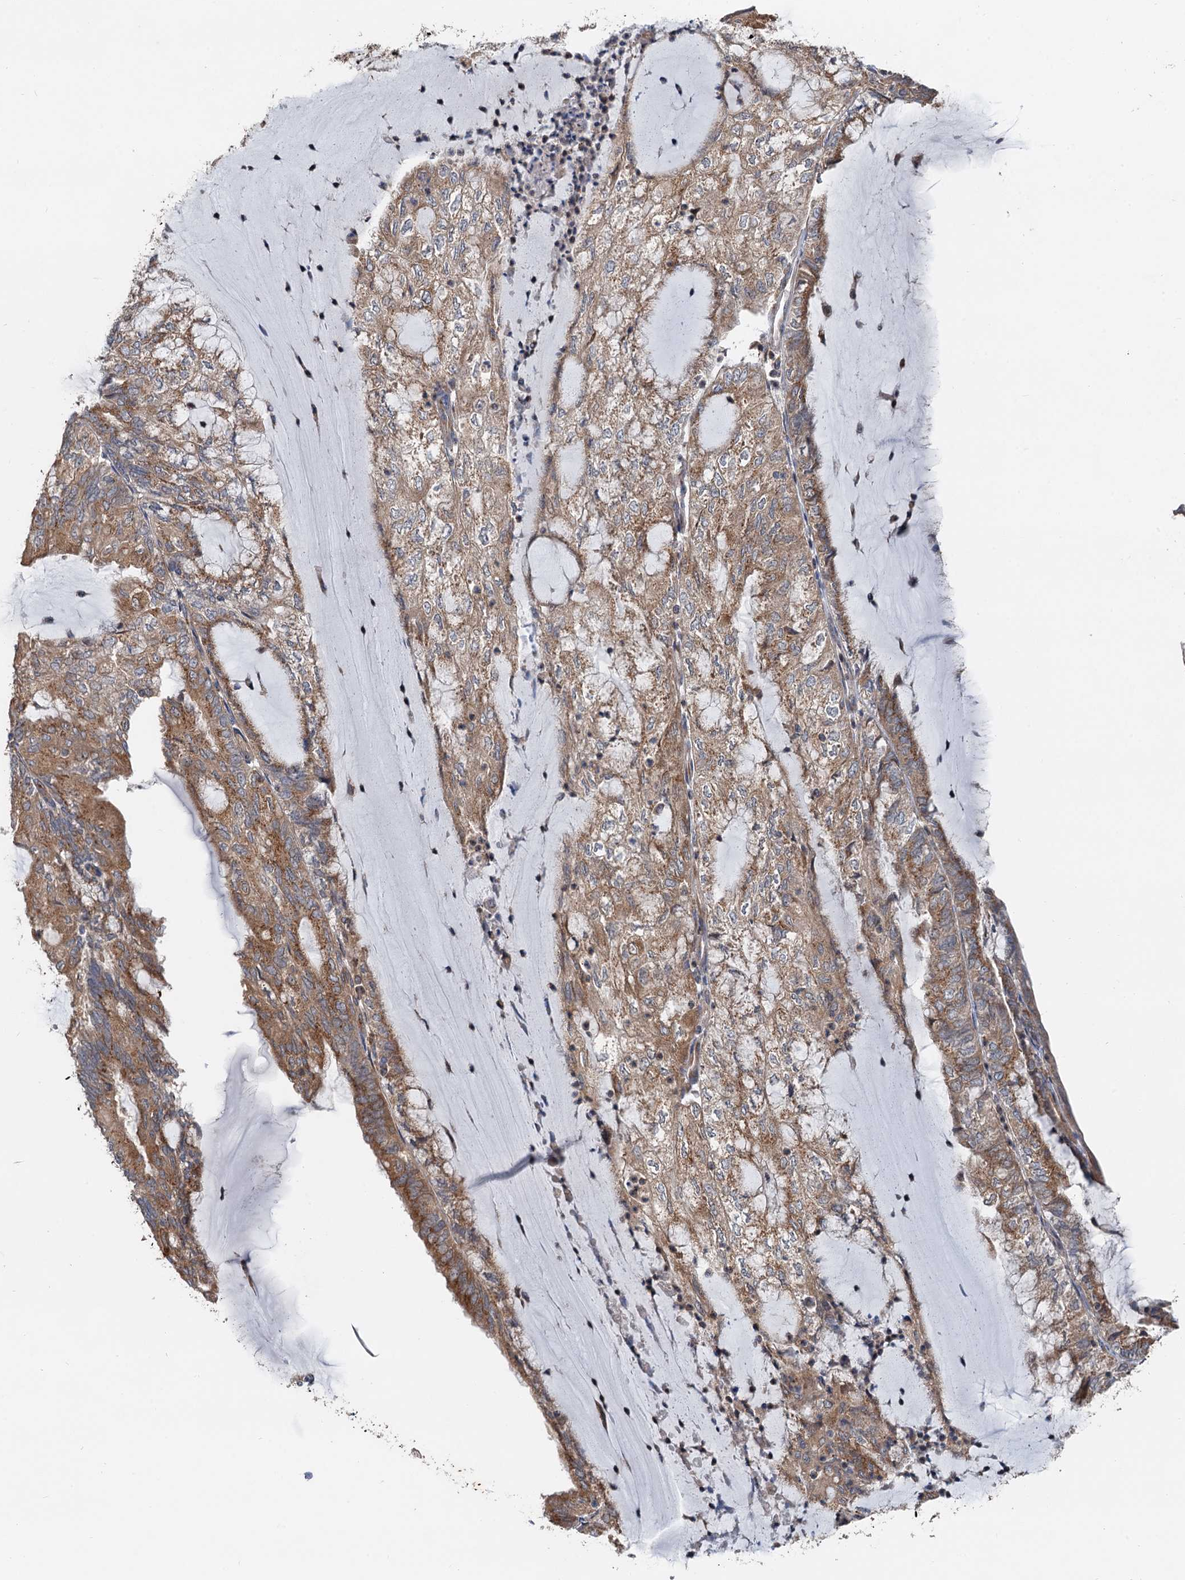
{"staining": {"intensity": "moderate", "quantity": ">75%", "location": "cytoplasmic/membranous"}, "tissue": "endometrial cancer", "cell_type": "Tumor cells", "image_type": "cancer", "snomed": [{"axis": "morphology", "description": "Adenocarcinoma, NOS"}, {"axis": "topography", "description": "Endometrium"}], "caption": "Tumor cells show medium levels of moderate cytoplasmic/membranous positivity in approximately >75% of cells in endometrial cancer (adenocarcinoma). The protein is stained brown, and the nuclei are stained in blue (DAB IHC with brightfield microscopy, high magnification).", "gene": "ANKRD26", "patient": {"sex": "female", "age": 81}}